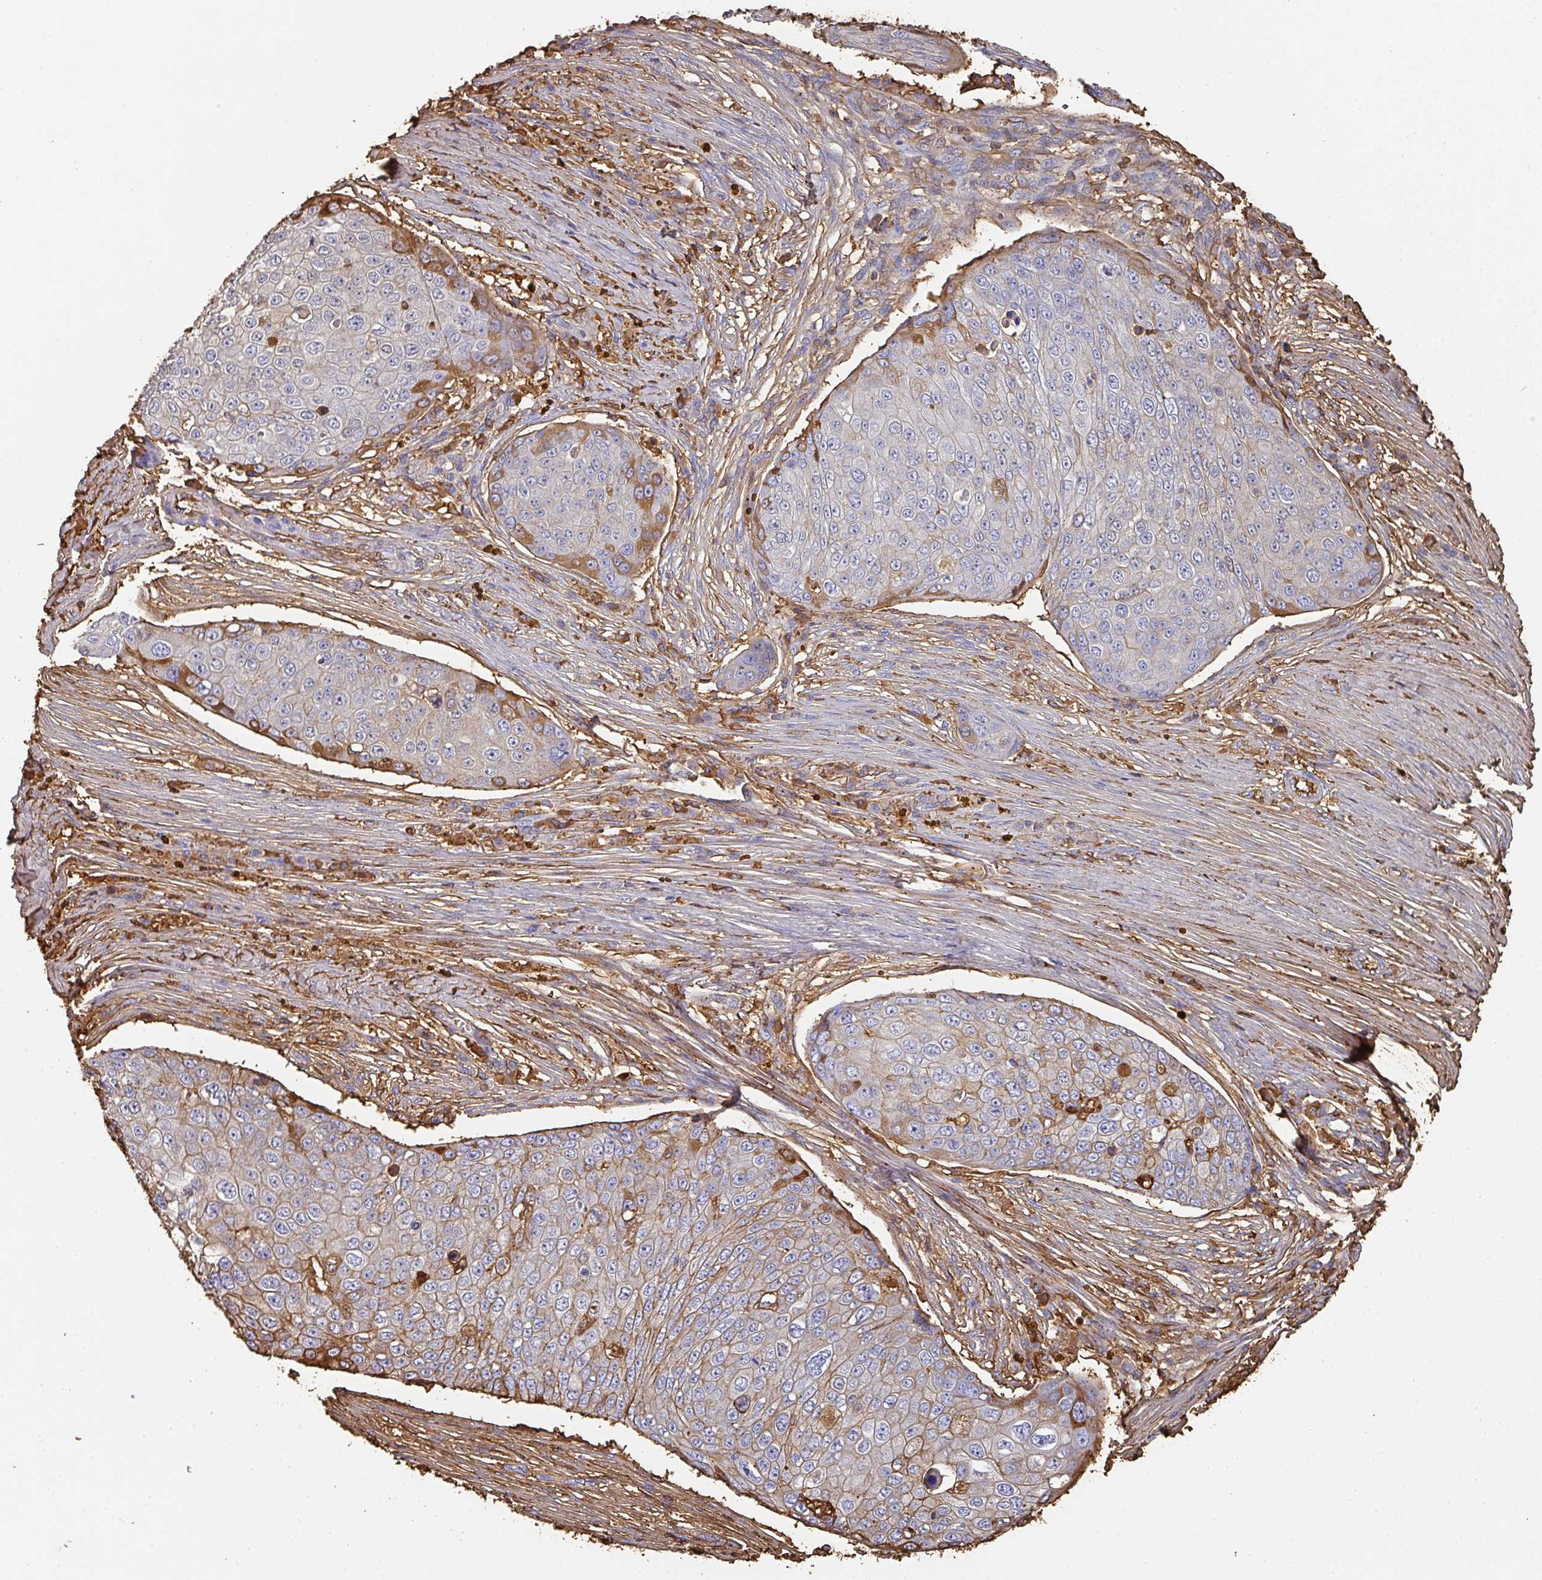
{"staining": {"intensity": "strong", "quantity": "<25%", "location": "cytoplasmic/membranous,nuclear"}, "tissue": "skin cancer", "cell_type": "Tumor cells", "image_type": "cancer", "snomed": [{"axis": "morphology", "description": "Squamous cell carcinoma, NOS"}, {"axis": "topography", "description": "Skin"}], "caption": "Protein analysis of skin cancer (squamous cell carcinoma) tissue shows strong cytoplasmic/membranous and nuclear positivity in approximately <25% of tumor cells.", "gene": "ALB", "patient": {"sex": "male", "age": 71}}